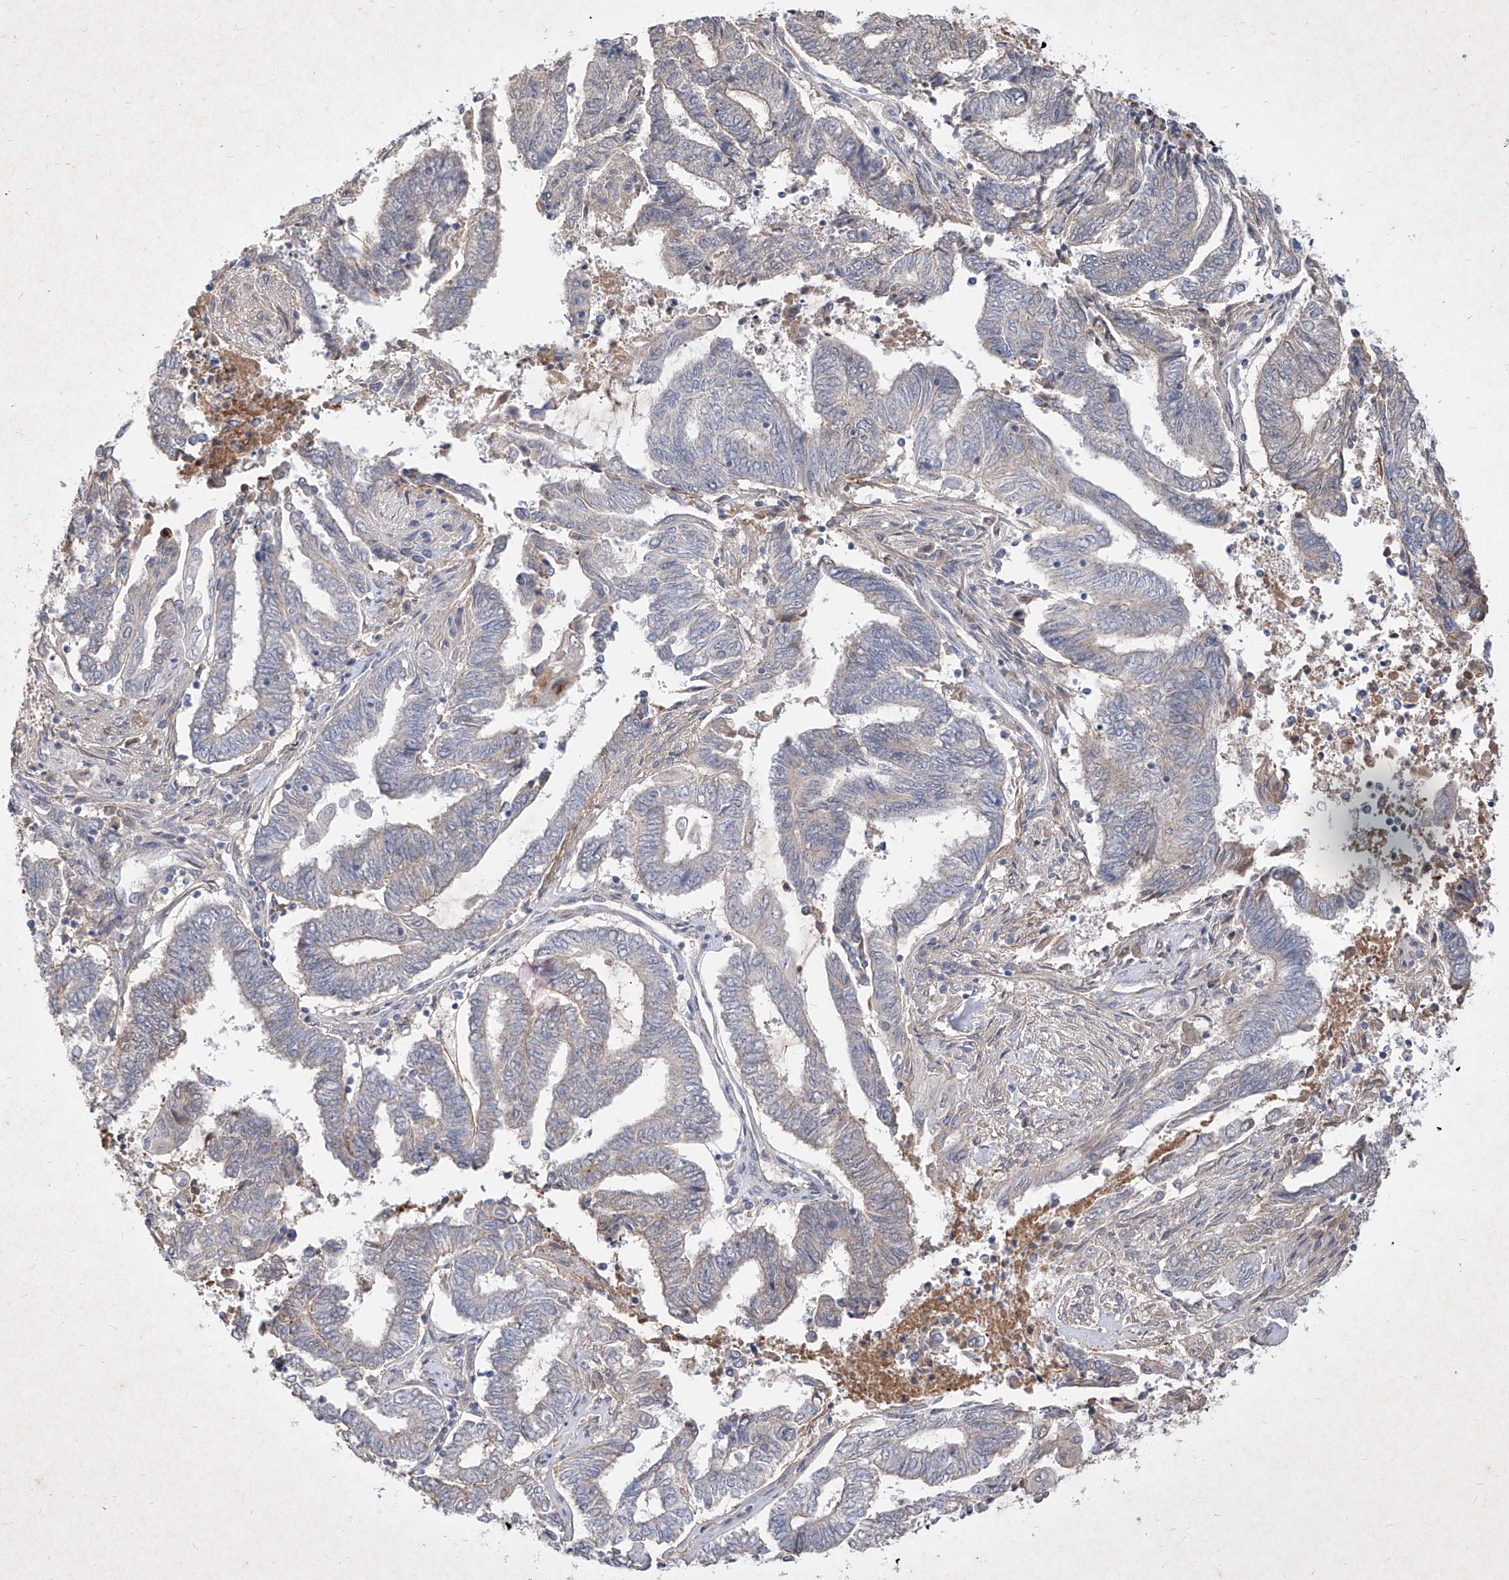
{"staining": {"intensity": "weak", "quantity": "<25%", "location": "cytoplasmic/membranous"}, "tissue": "endometrial cancer", "cell_type": "Tumor cells", "image_type": "cancer", "snomed": [{"axis": "morphology", "description": "Adenocarcinoma, NOS"}, {"axis": "topography", "description": "Uterus"}, {"axis": "topography", "description": "Endometrium"}], "caption": "Immunohistochemistry (IHC) image of human endometrial adenocarcinoma stained for a protein (brown), which reveals no expression in tumor cells. Brightfield microscopy of immunohistochemistry (IHC) stained with DAB (3,3'-diaminobenzidine) (brown) and hematoxylin (blue), captured at high magnification.", "gene": "C4A", "patient": {"sex": "female", "age": 70}}